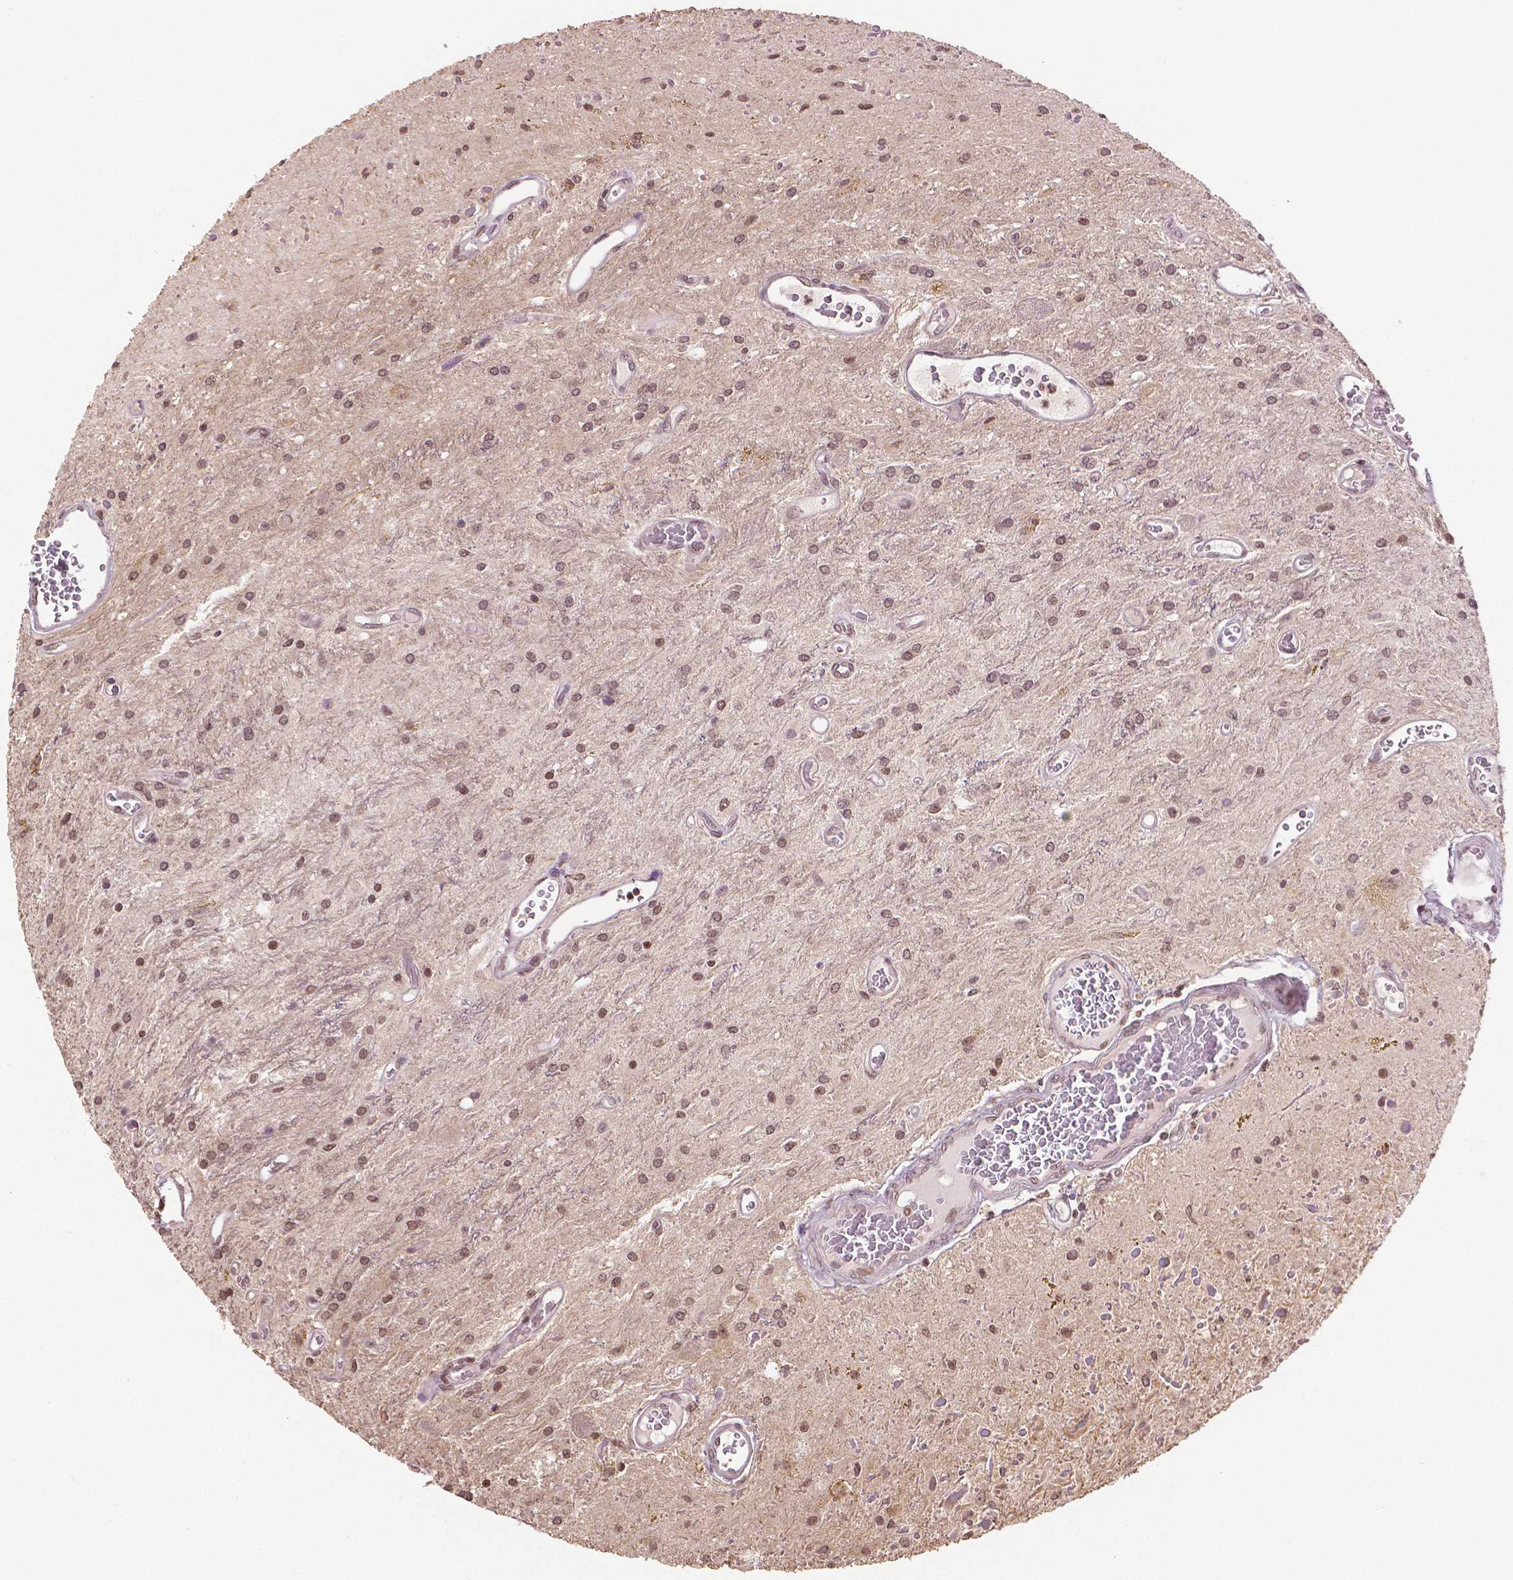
{"staining": {"intensity": "moderate", "quantity": ">75%", "location": "nuclear"}, "tissue": "glioma", "cell_type": "Tumor cells", "image_type": "cancer", "snomed": [{"axis": "morphology", "description": "Glioma, malignant, Low grade"}, {"axis": "topography", "description": "Cerebellum"}], "caption": "About >75% of tumor cells in human glioma exhibit moderate nuclear protein expression as visualized by brown immunohistochemical staining.", "gene": "DEK", "patient": {"sex": "female", "age": 14}}